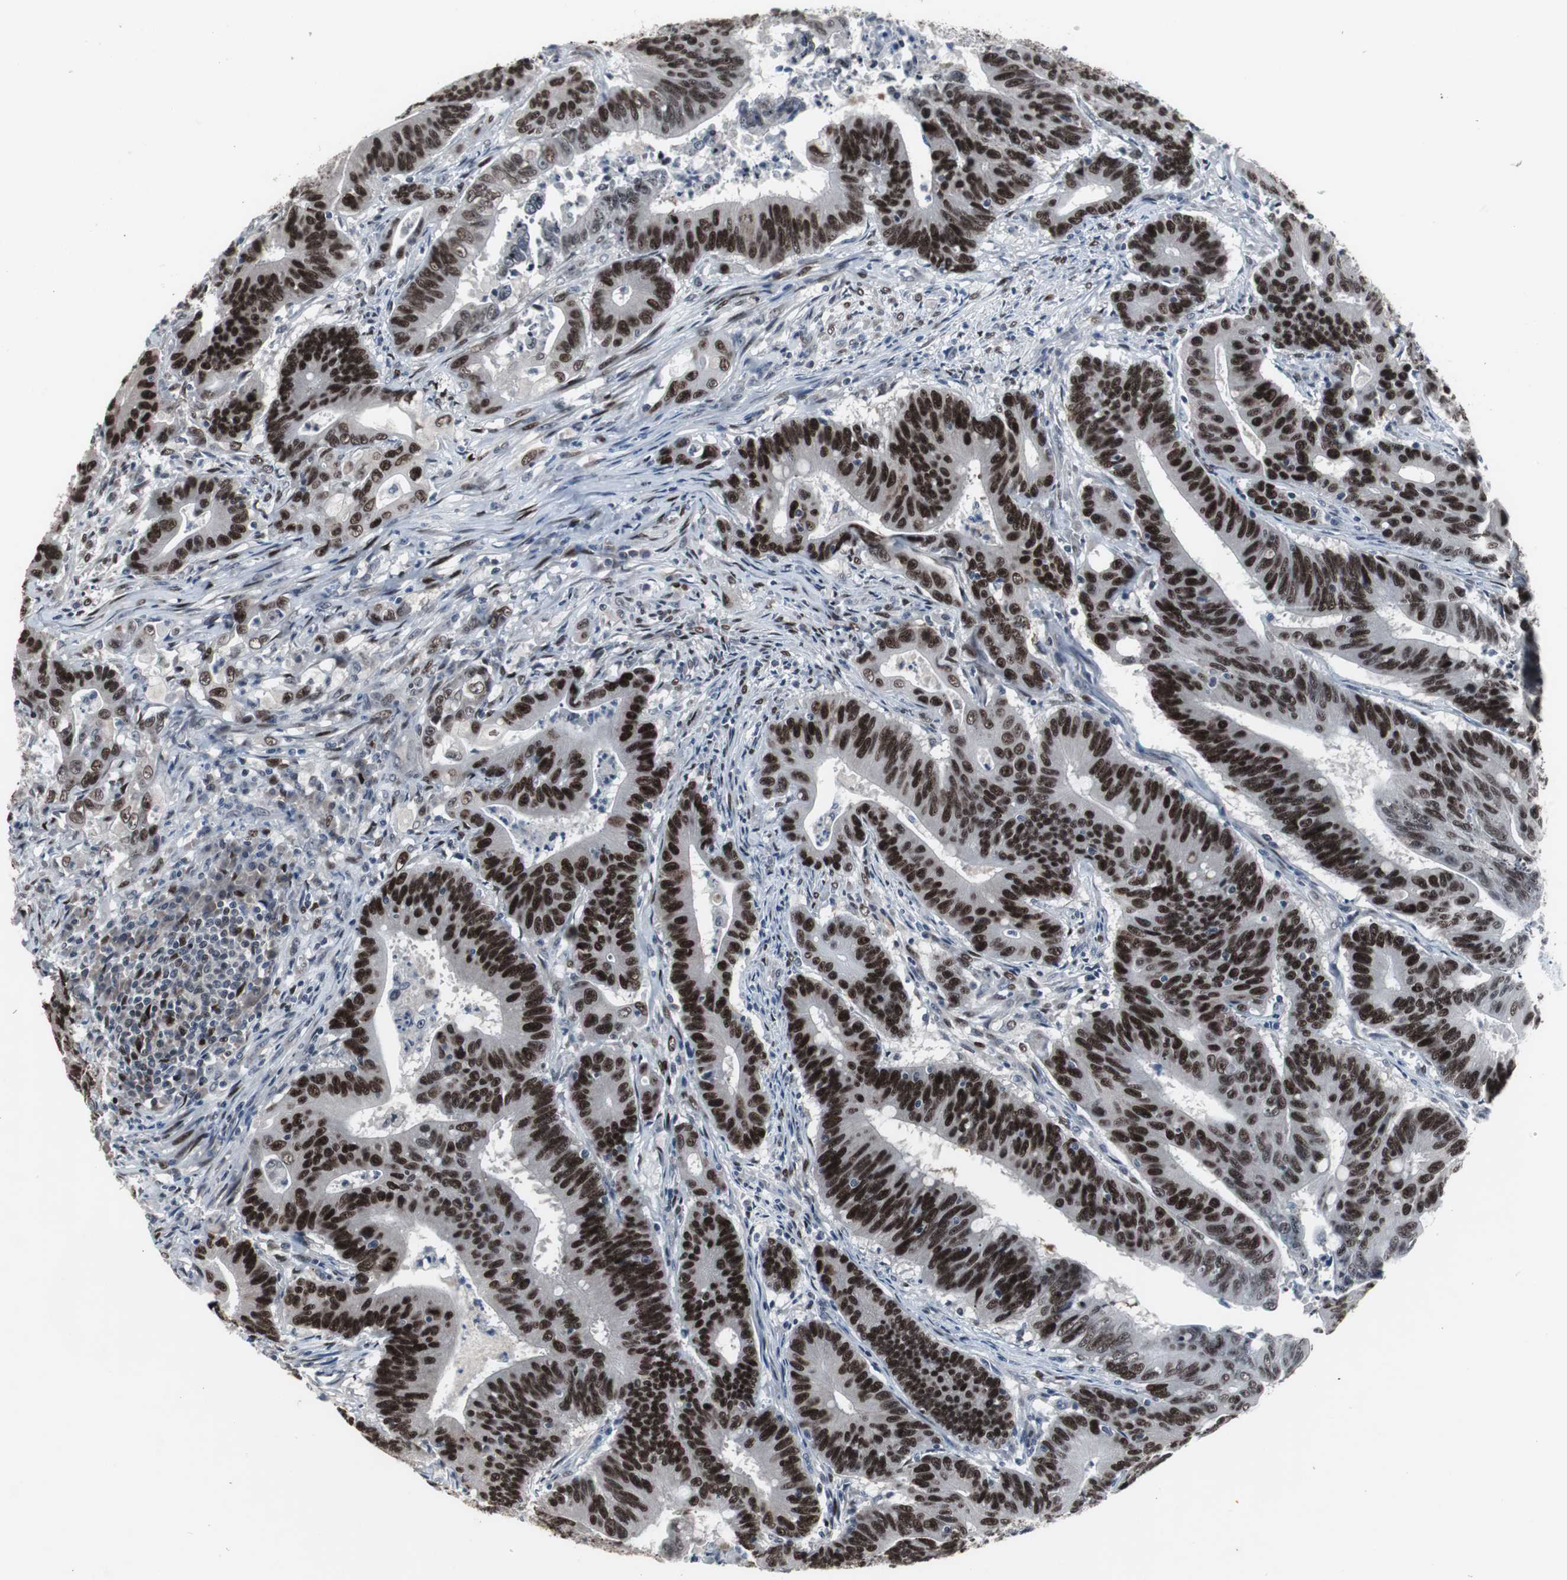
{"staining": {"intensity": "strong", "quantity": ">75%", "location": "nuclear"}, "tissue": "colorectal cancer", "cell_type": "Tumor cells", "image_type": "cancer", "snomed": [{"axis": "morphology", "description": "Adenocarcinoma, NOS"}, {"axis": "topography", "description": "Colon"}], "caption": "Immunohistochemical staining of human adenocarcinoma (colorectal) reveals strong nuclear protein expression in approximately >75% of tumor cells.", "gene": "FOXP4", "patient": {"sex": "male", "age": 45}}